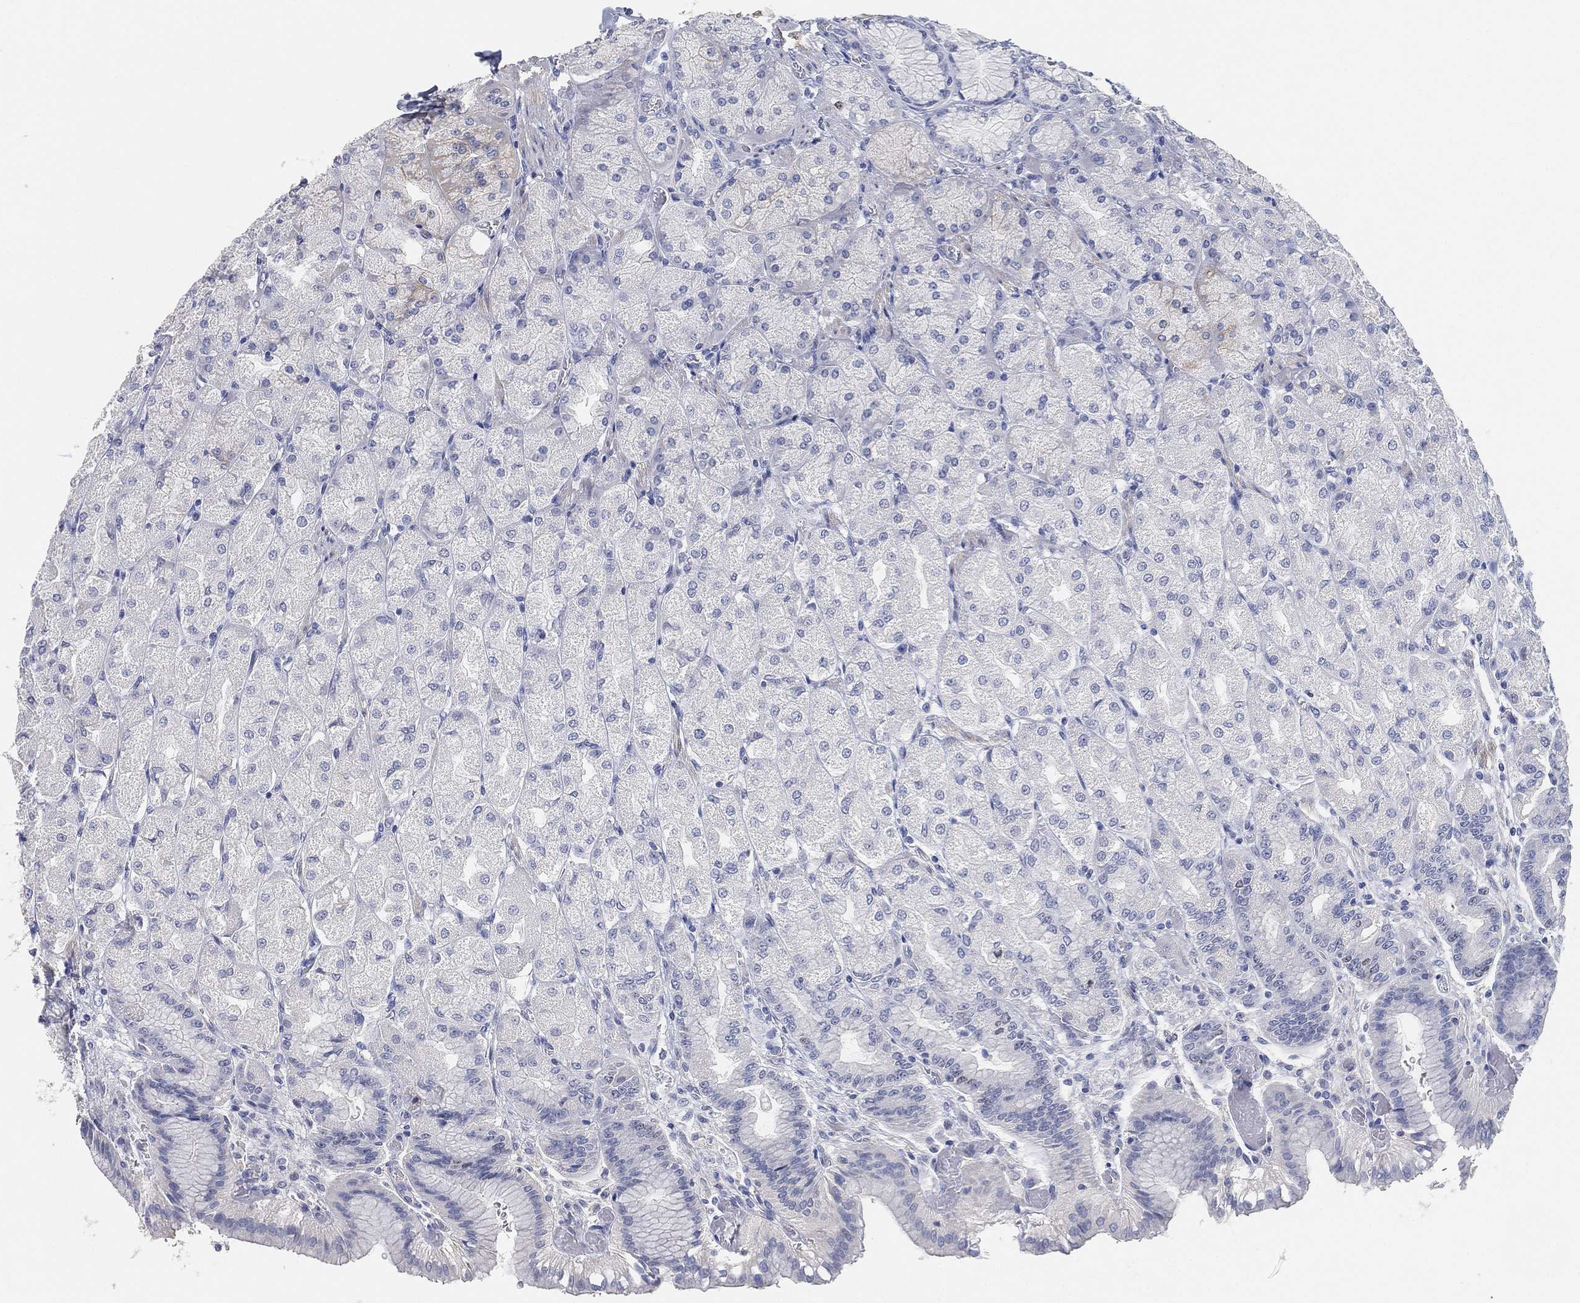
{"staining": {"intensity": "negative", "quantity": "none", "location": "none"}, "tissue": "stomach", "cell_type": "Glandular cells", "image_type": "normal", "snomed": [{"axis": "morphology", "description": "Normal tissue, NOS"}, {"axis": "morphology", "description": "Adenocarcinoma, NOS"}, {"axis": "morphology", "description": "Adenocarcinoma, High grade"}, {"axis": "topography", "description": "Stomach, upper"}, {"axis": "topography", "description": "Stomach"}], "caption": "High magnification brightfield microscopy of benign stomach stained with DAB (3,3'-diaminobenzidine) (brown) and counterstained with hematoxylin (blue): glandular cells show no significant expression. (Brightfield microscopy of DAB IHC at high magnification).", "gene": "FAM187B", "patient": {"sex": "female", "age": 65}}